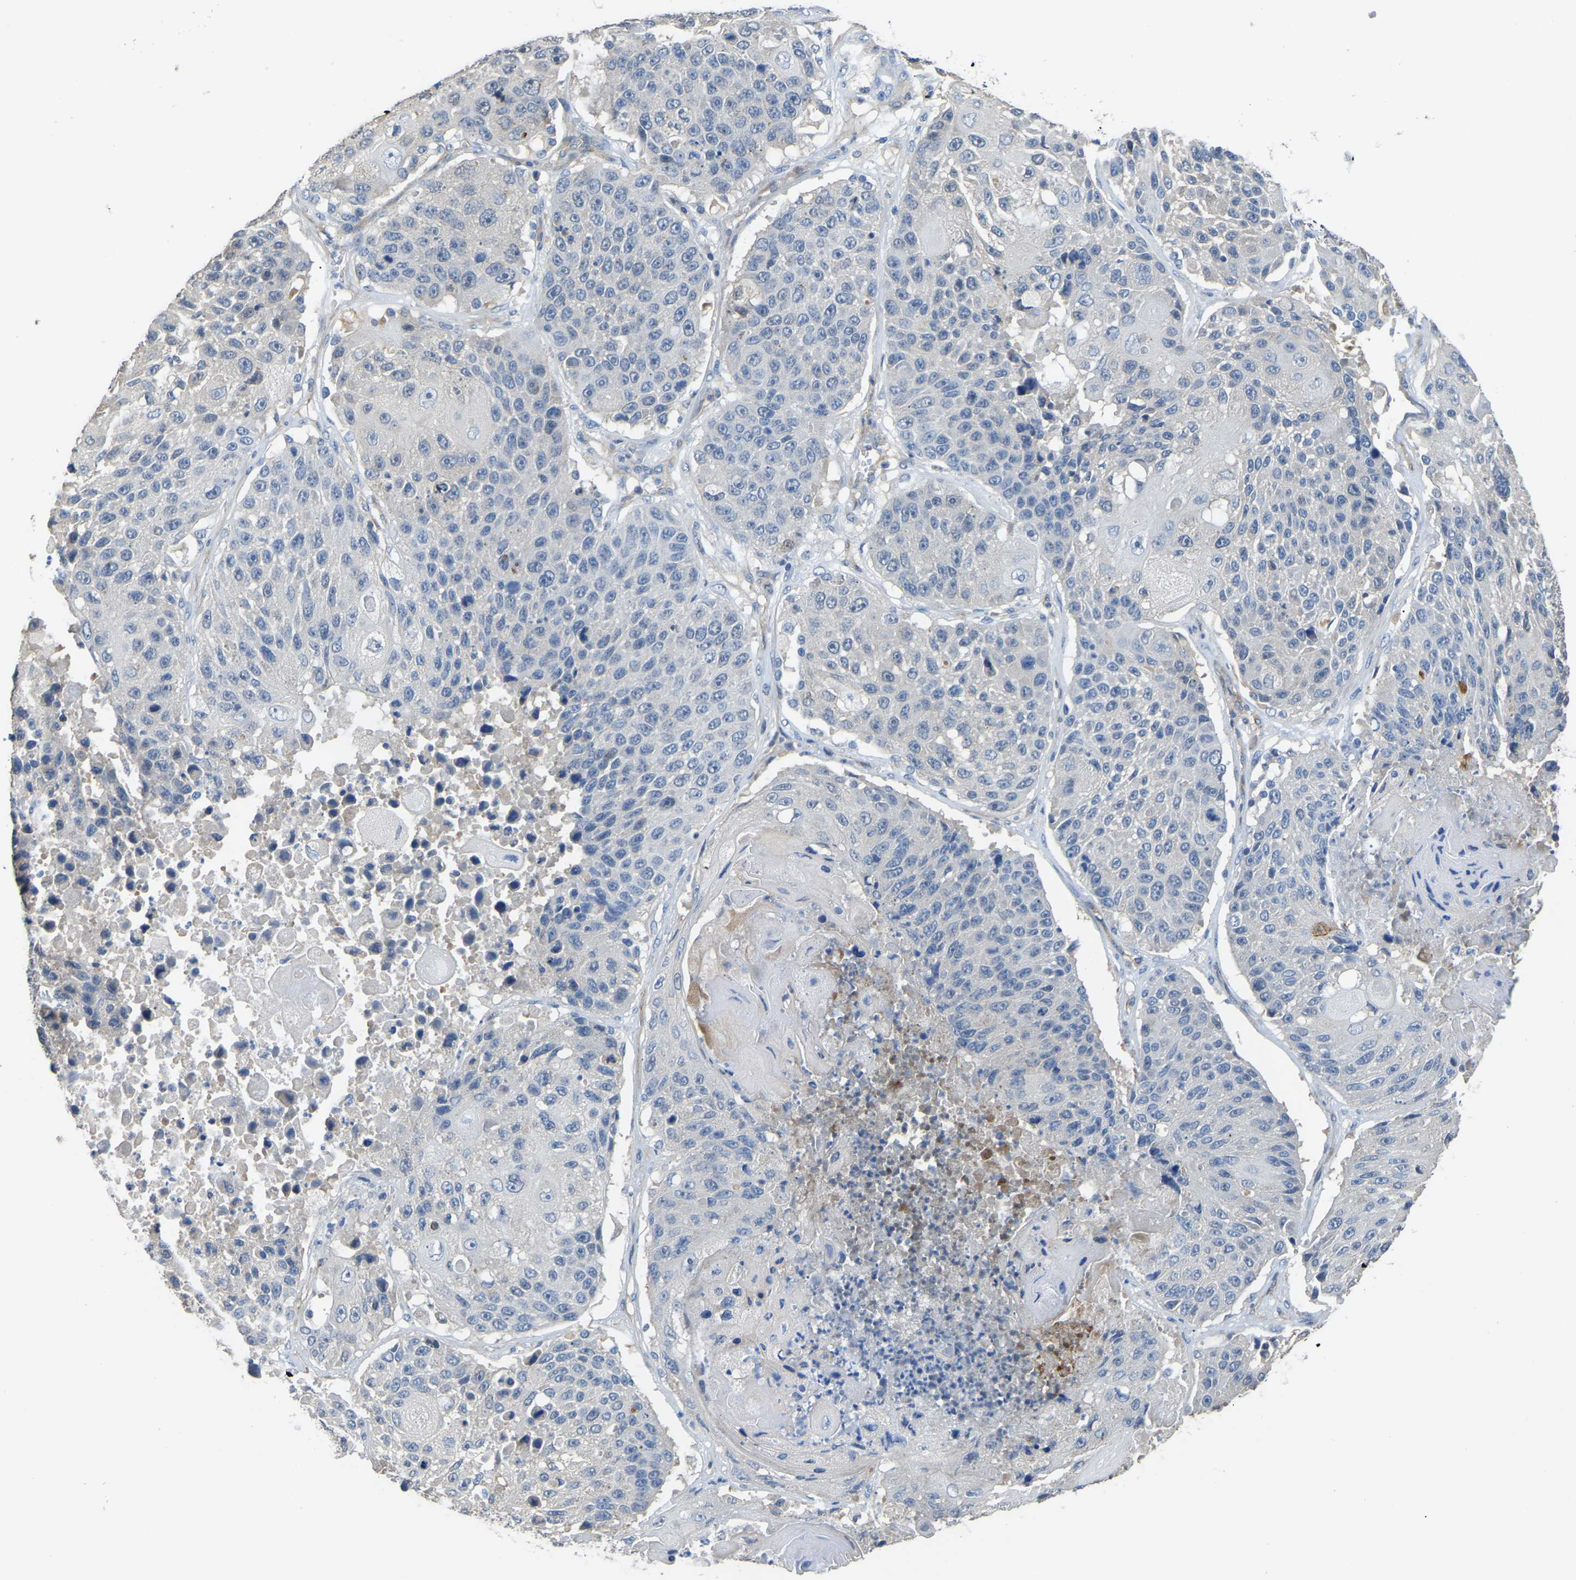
{"staining": {"intensity": "negative", "quantity": "none", "location": "none"}, "tissue": "lung cancer", "cell_type": "Tumor cells", "image_type": "cancer", "snomed": [{"axis": "morphology", "description": "Squamous cell carcinoma, NOS"}, {"axis": "topography", "description": "Lung"}], "caption": "The micrograph shows no significant staining in tumor cells of lung cancer (squamous cell carcinoma).", "gene": "HIGD2B", "patient": {"sex": "male", "age": 61}}